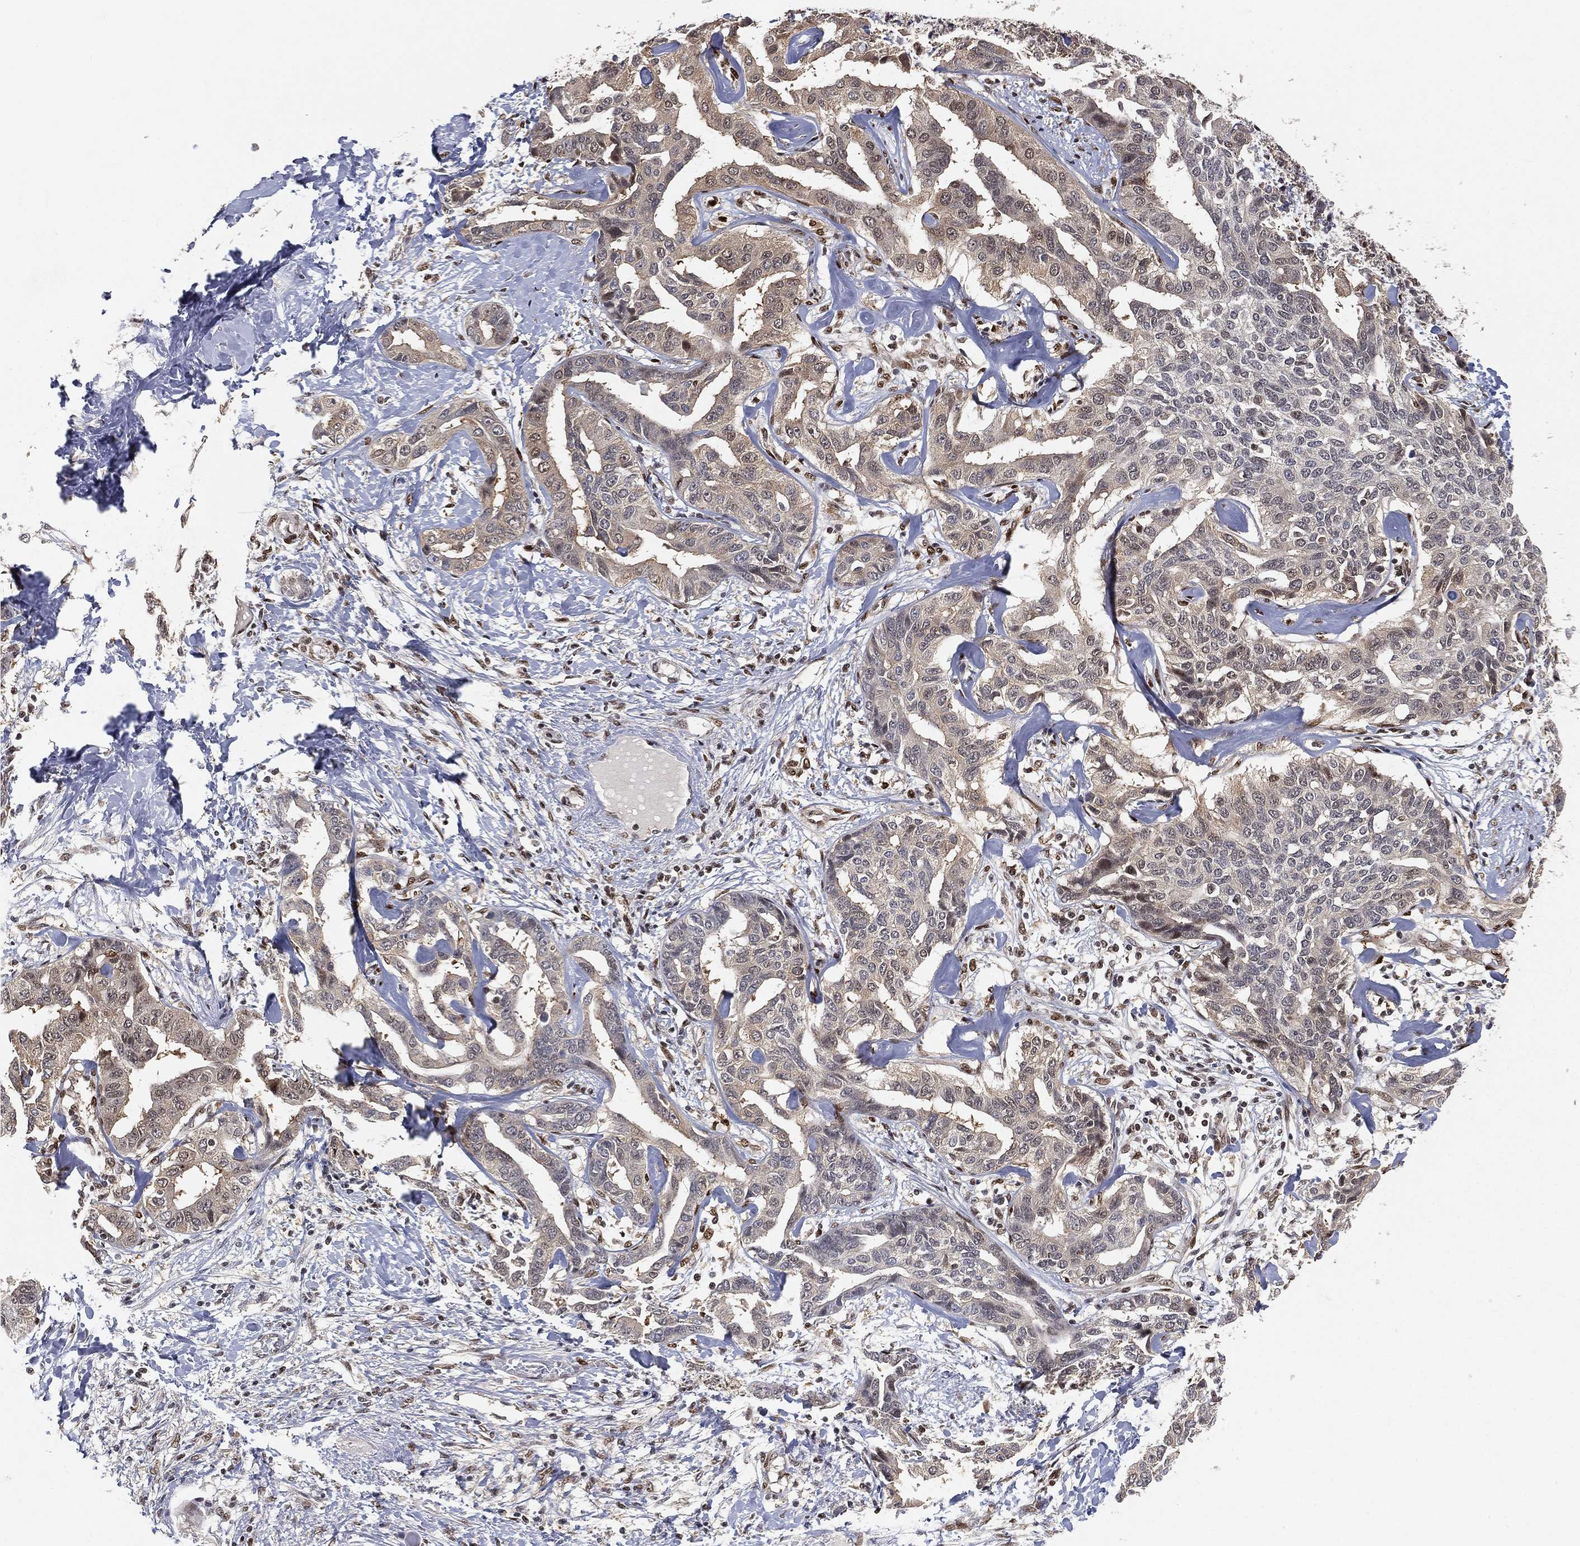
{"staining": {"intensity": "negative", "quantity": "none", "location": "none"}, "tissue": "liver cancer", "cell_type": "Tumor cells", "image_type": "cancer", "snomed": [{"axis": "morphology", "description": "Cholangiocarcinoma"}, {"axis": "topography", "description": "Liver"}], "caption": "Immunohistochemical staining of human cholangiocarcinoma (liver) exhibits no significant staining in tumor cells.", "gene": "CRTC3", "patient": {"sex": "male", "age": 59}}